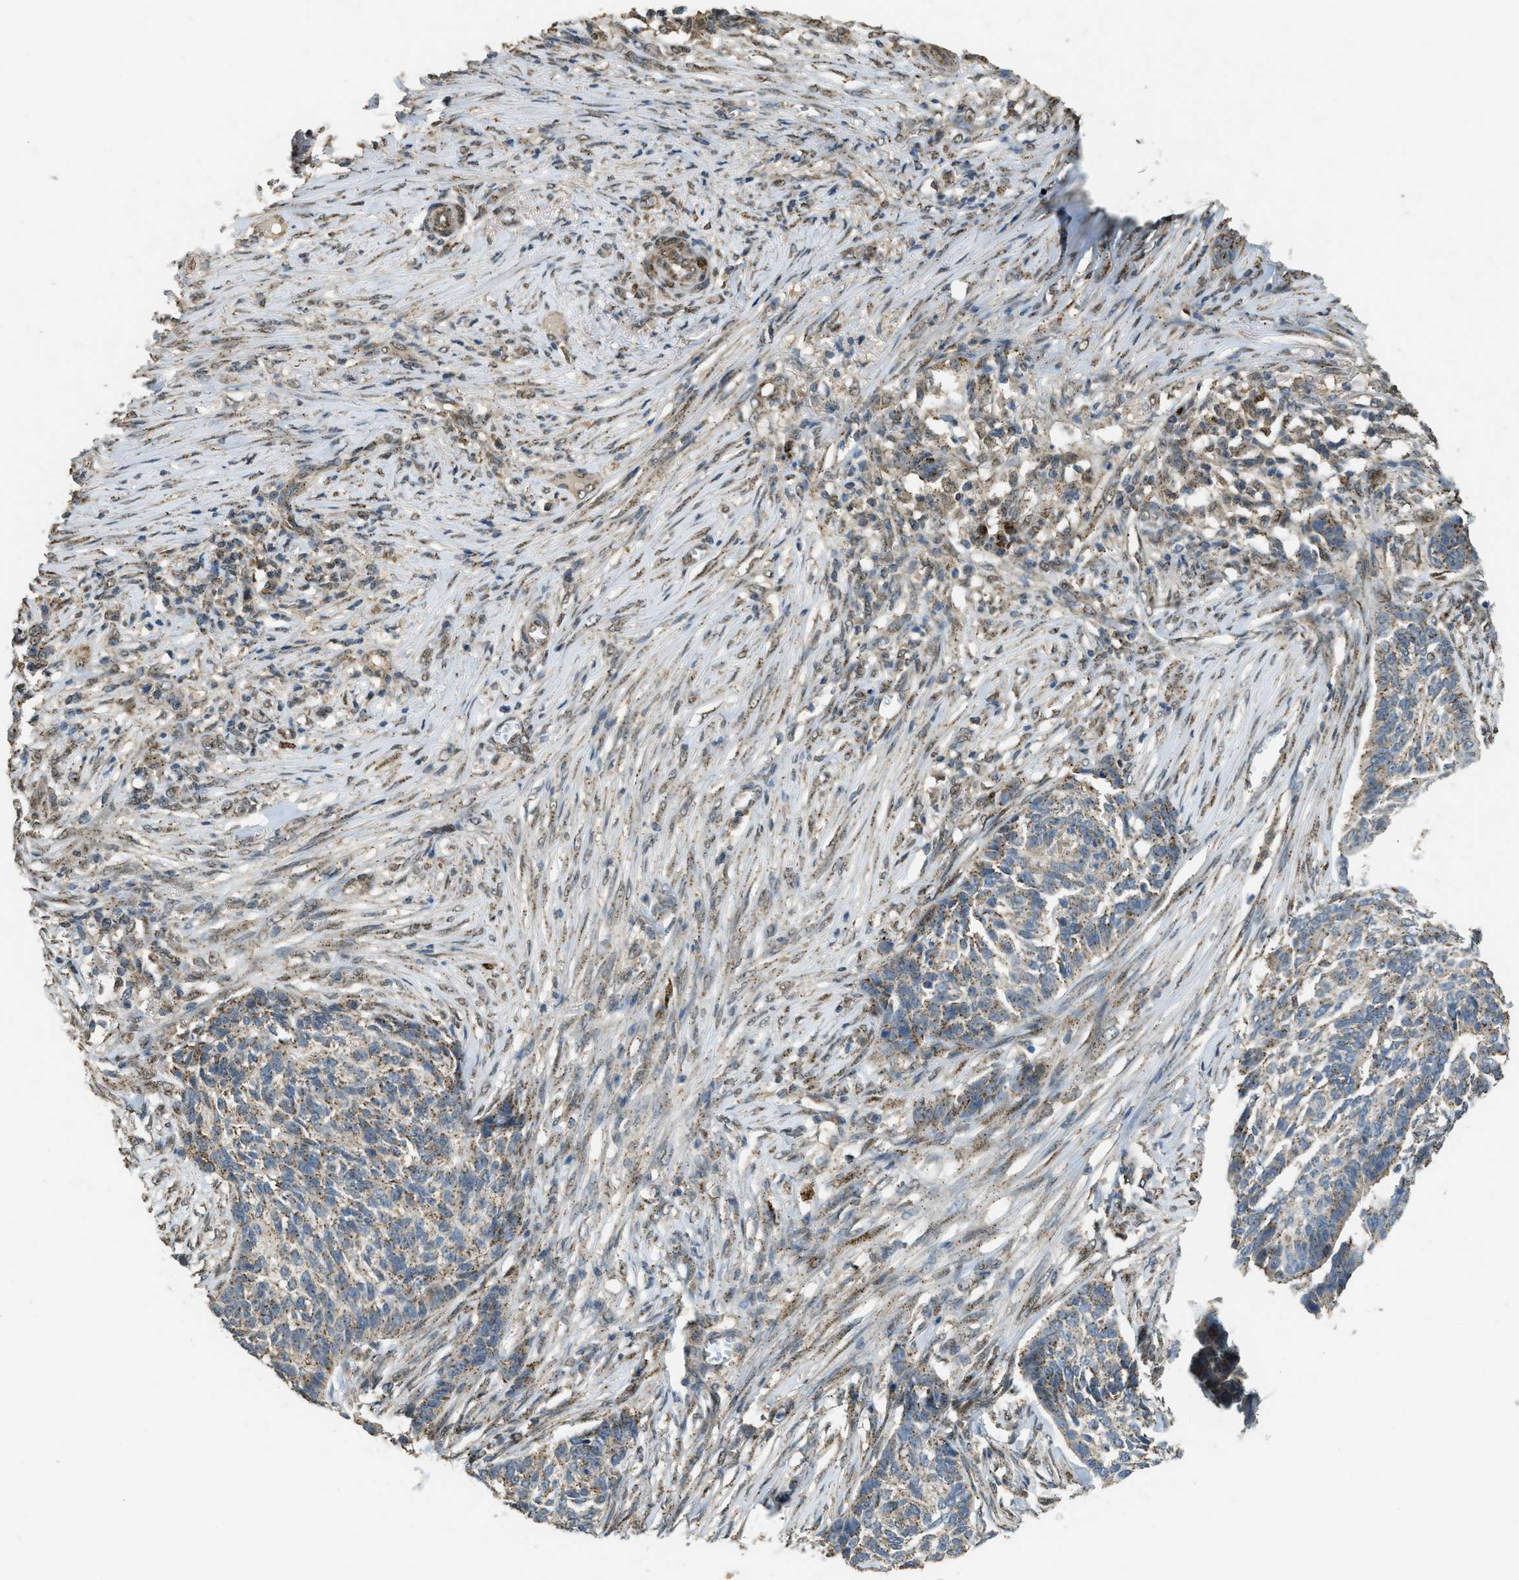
{"staining": {"intensity": "moderate", "quantity": ">75%", "location": "cytoplasmic/membranous"}, "tissue": "skin cancer", "cell_type": "Tumor cells", "image_type": "cancer", "snomed": [{"axis": "morphology", "description": "Basal cell carcinoma"}, {"axis": "topography", "description": "Skin"}], "caption": "This is an image of immunohistochemistry staining of skin cancer, which shows moderate expression in the cytoplasmic/membranous of tumor cells.", "gene": "IPO7", "patient": {"sex": "male", "age": 85}}